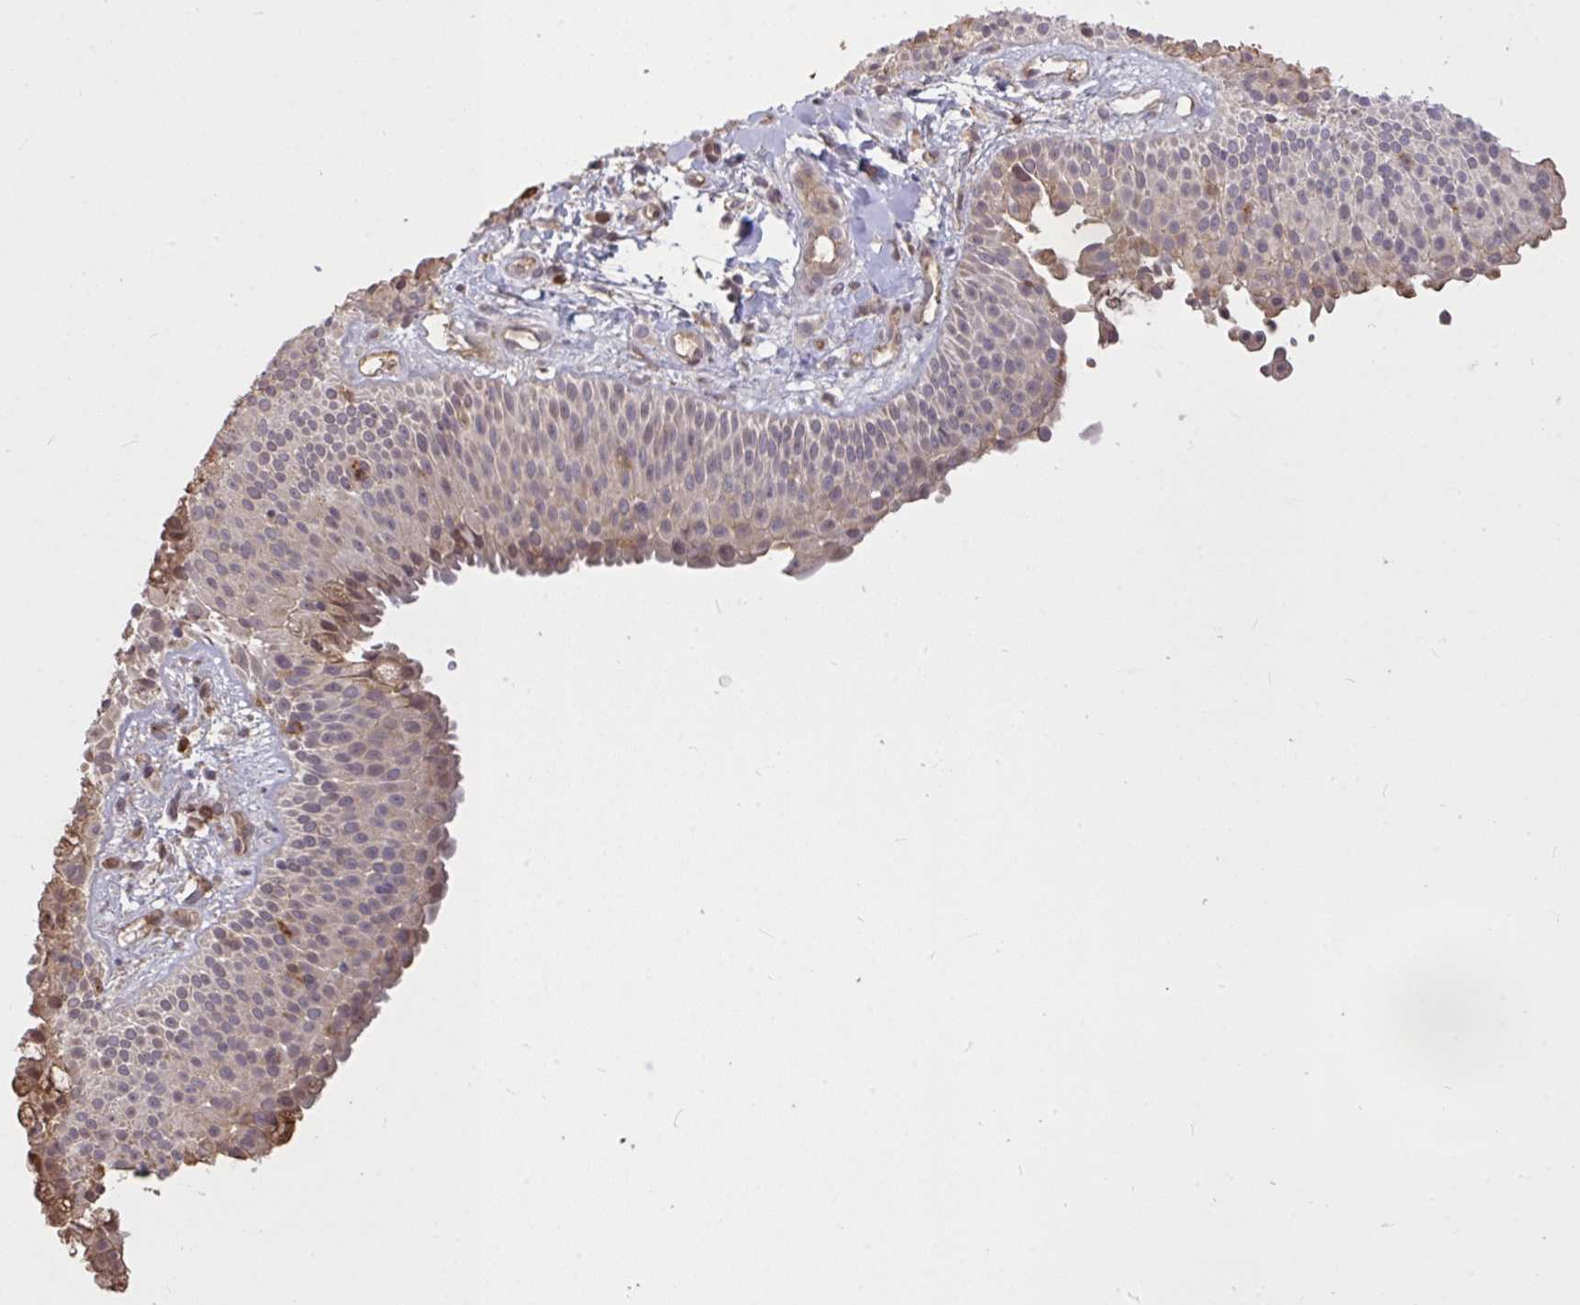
{"staining": {"intensity": "moderate", "quantity": "<25%", "location": "cytoplasmic/membranous"}, "tissue": "nasopharynx", "cell_type": "Respiratory epithelial cells", "image_type": "normal", "snomed": [{"axis": "morphology", "description": "Normal tissue, NOS"}, {"axis": "morphology", "description": "Inflammation, NOS"}, {"axis": "topography", "description": "Nasopharynx"}], "caption": "IHC staining of normal nasopharynx, which exhibits low levels of moderate cytoplasmic/membranous staining in approximately <25% of respiratory epithelial cells indicating moderate cytoplasmic/membranous protein staining. The staining was performed using DAB (3,3'-diaminobenzidine) (brown) for protein detection and nuclei were counterstained in hematoxylin (blue).", "gene": "FCER1A", "patient": {"sex": "male", "age": 54}}